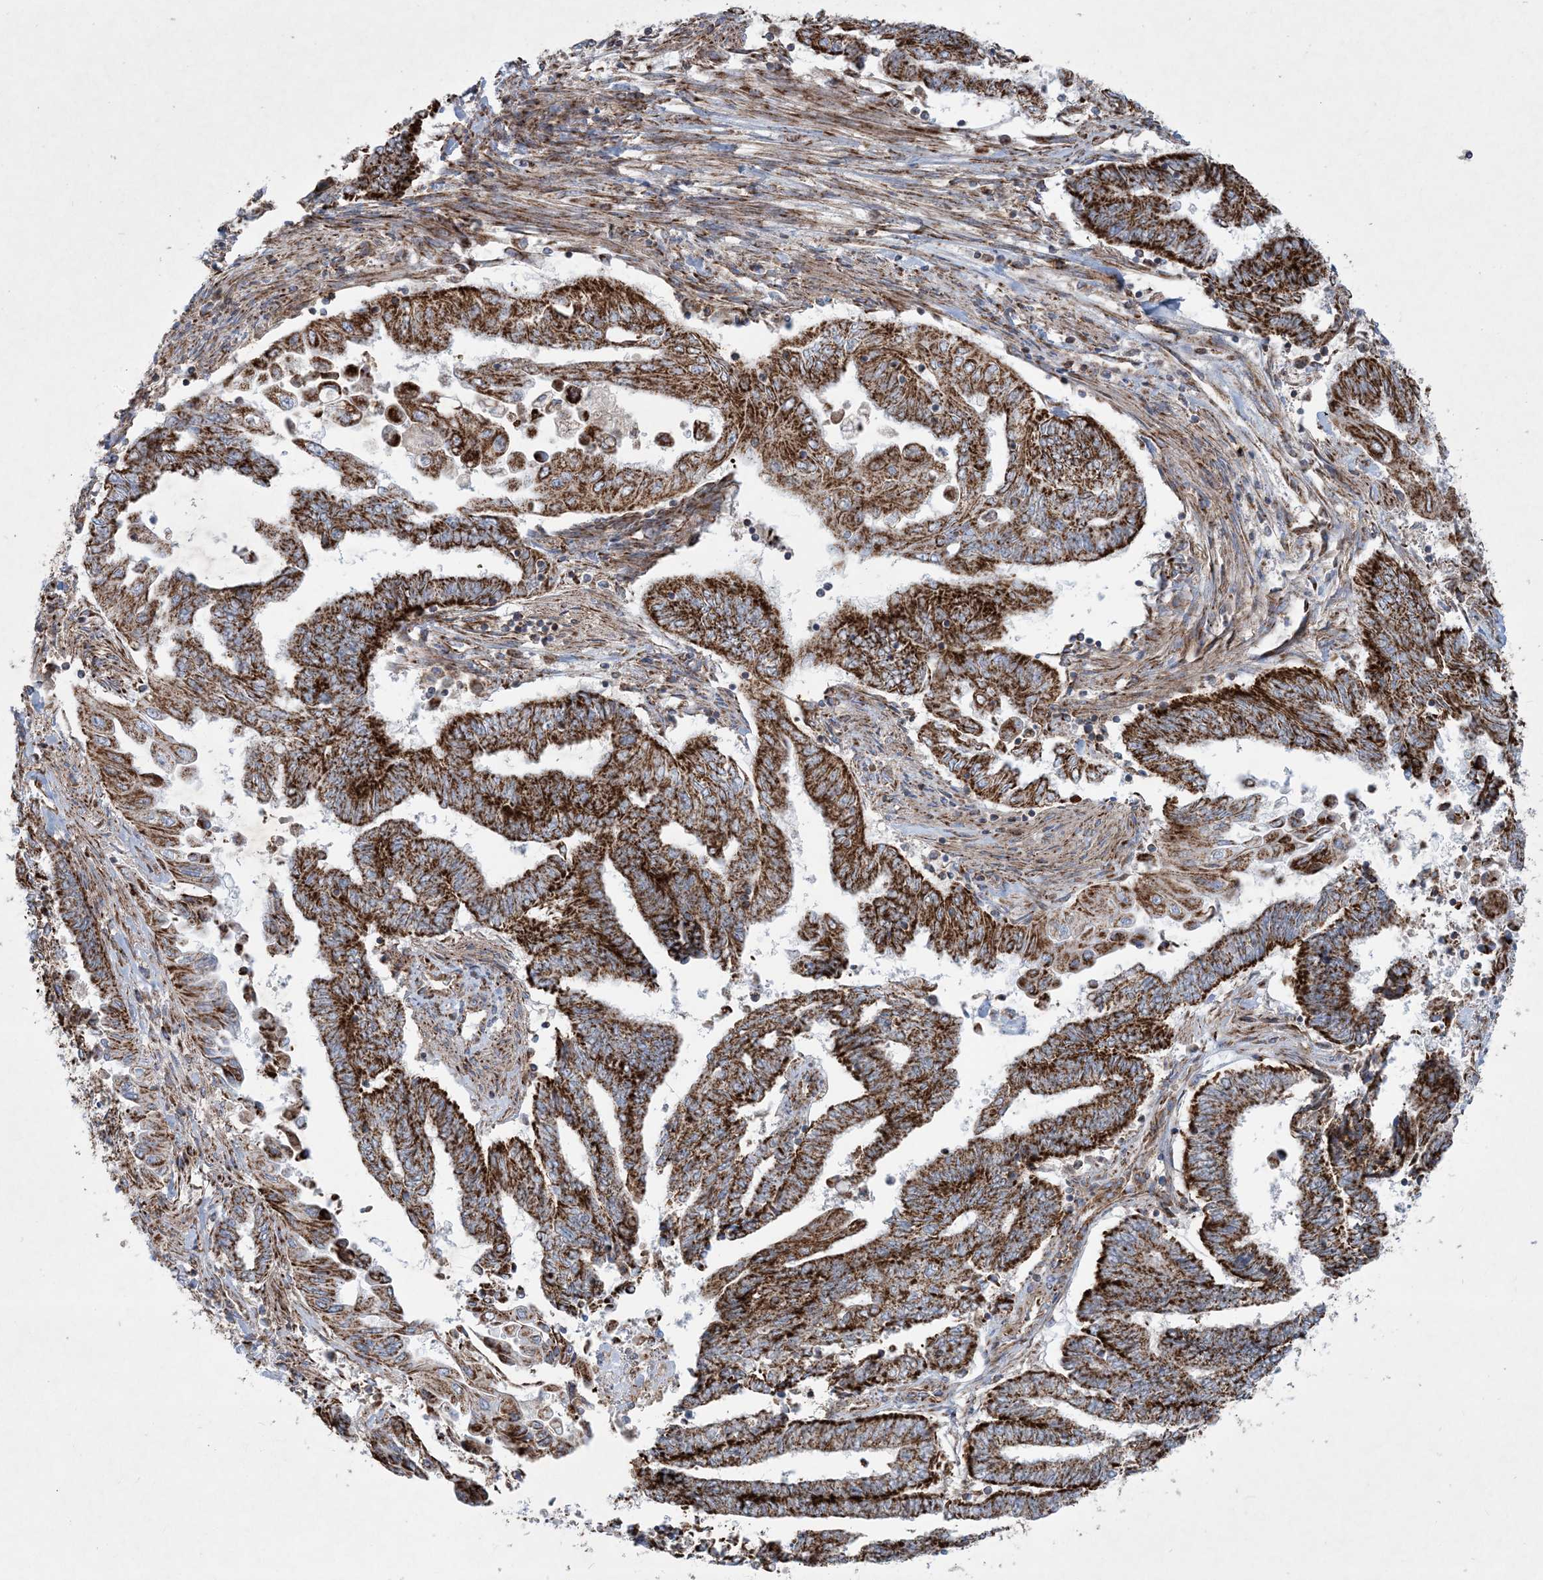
{"staining": {"intensity": "strong", "quantity": ">75%", "location": "cytoplasmic/membranous"}, "tissue": "endometrial cancer", "cell_type": "Tumor cells", "image_type": "cancer", "snomed": [{"axis": "morphology", "description": "Adenocarcinoma, NOS"}, {"axis": "topography", "description": "Uterus"}, {"axis": "topography", "description": "Endometrium"}], "caption": "DAB (3,3'-diaminobenzidine) immunohistochemical staining of human endometrial adenocarcinoma displays strong cytoplasmic/membranous protein staining in approximately >75% of tumor cells.", "gene": "BEND4", "patient": {"sex": "female", "age": 70}}